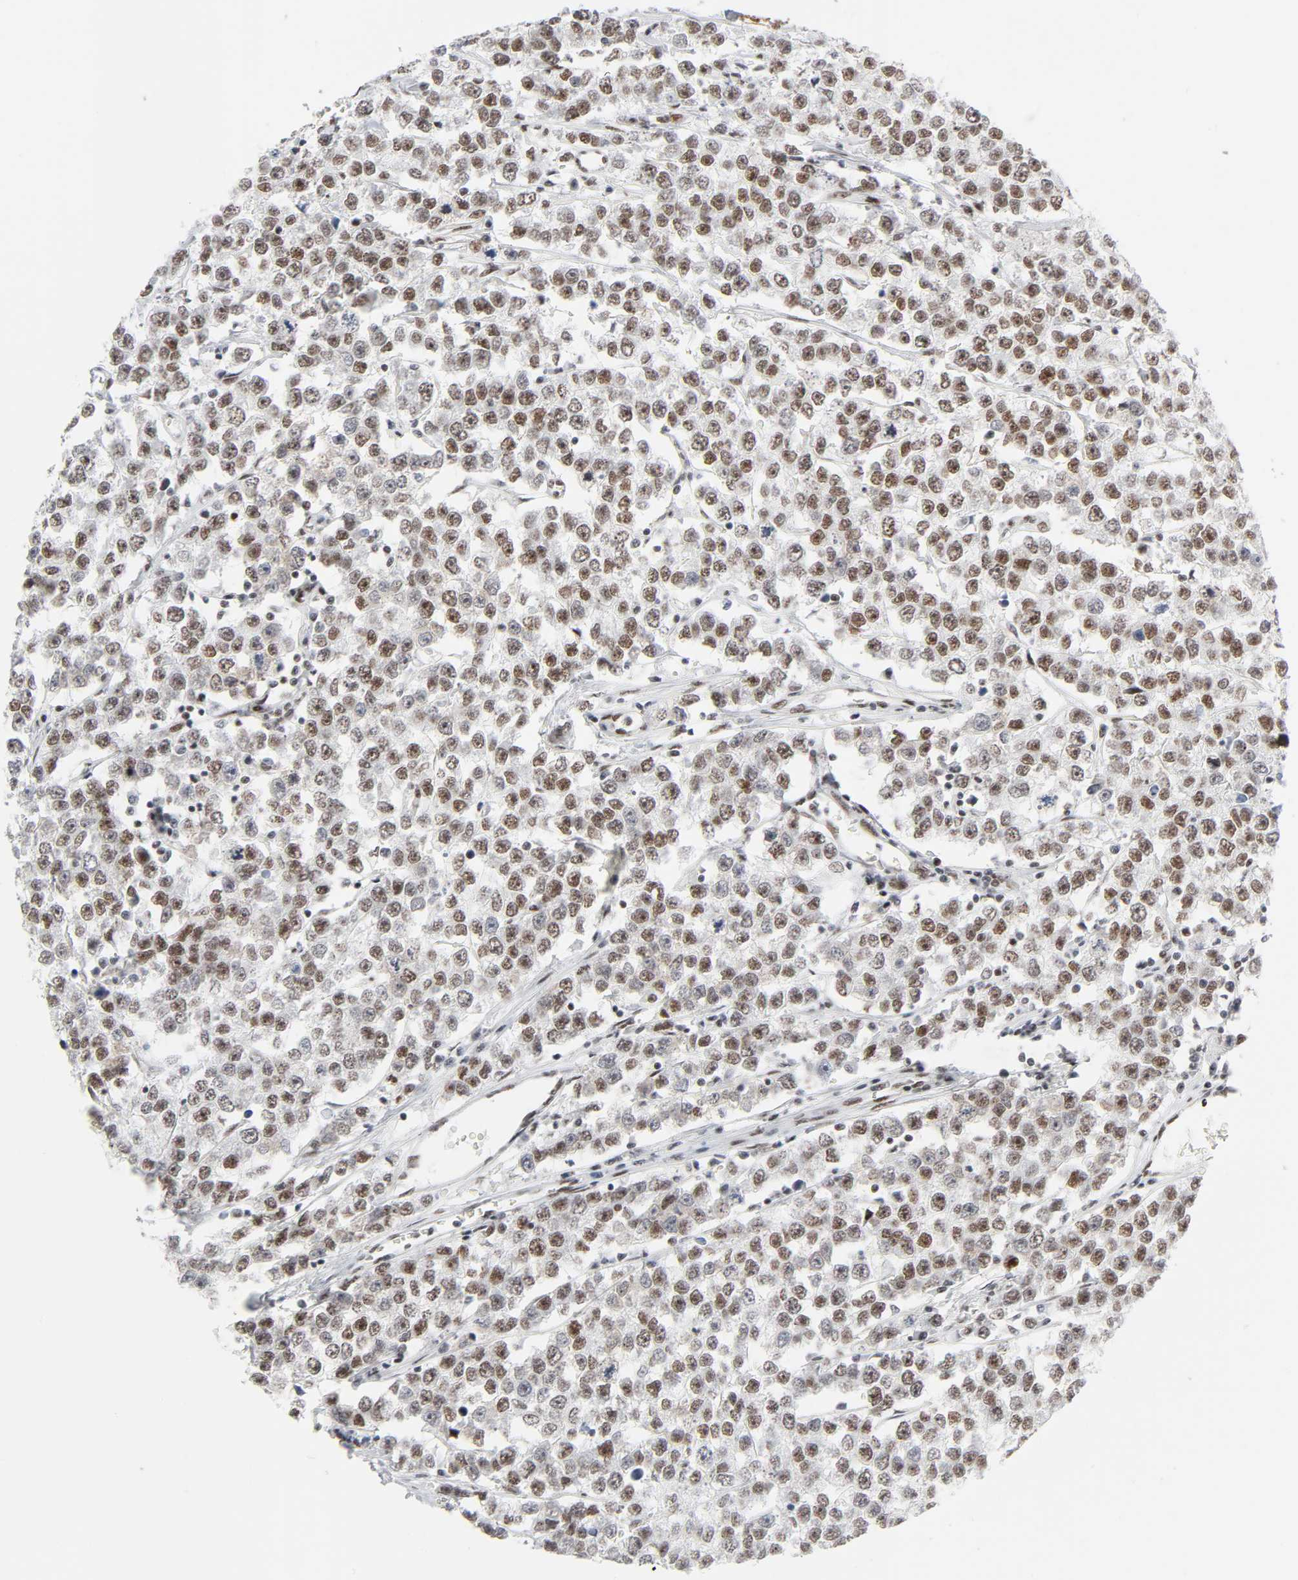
{"staining": {"intensity": "moderate", "quantity": "25%-75%", "location": "nuclear"}, "tissue": "testis cancer", "cell_type": "Tumor cells", "image_type": "cancer", "snomed": [{"axis": "morphology", "description": "Seminoma, NOS"}, {"axis": "morphology", "description": "Carcinoma, Embryonal, NOS"}, {"axis": "topography", "description": "Testis"}], "caption": "A brown stain highlights moderate nuclear staining of a protein in testis embryonal carcinoma tumor cells.", "gene": "HSF1", "patient": {"sex": "male", "age": 52}}